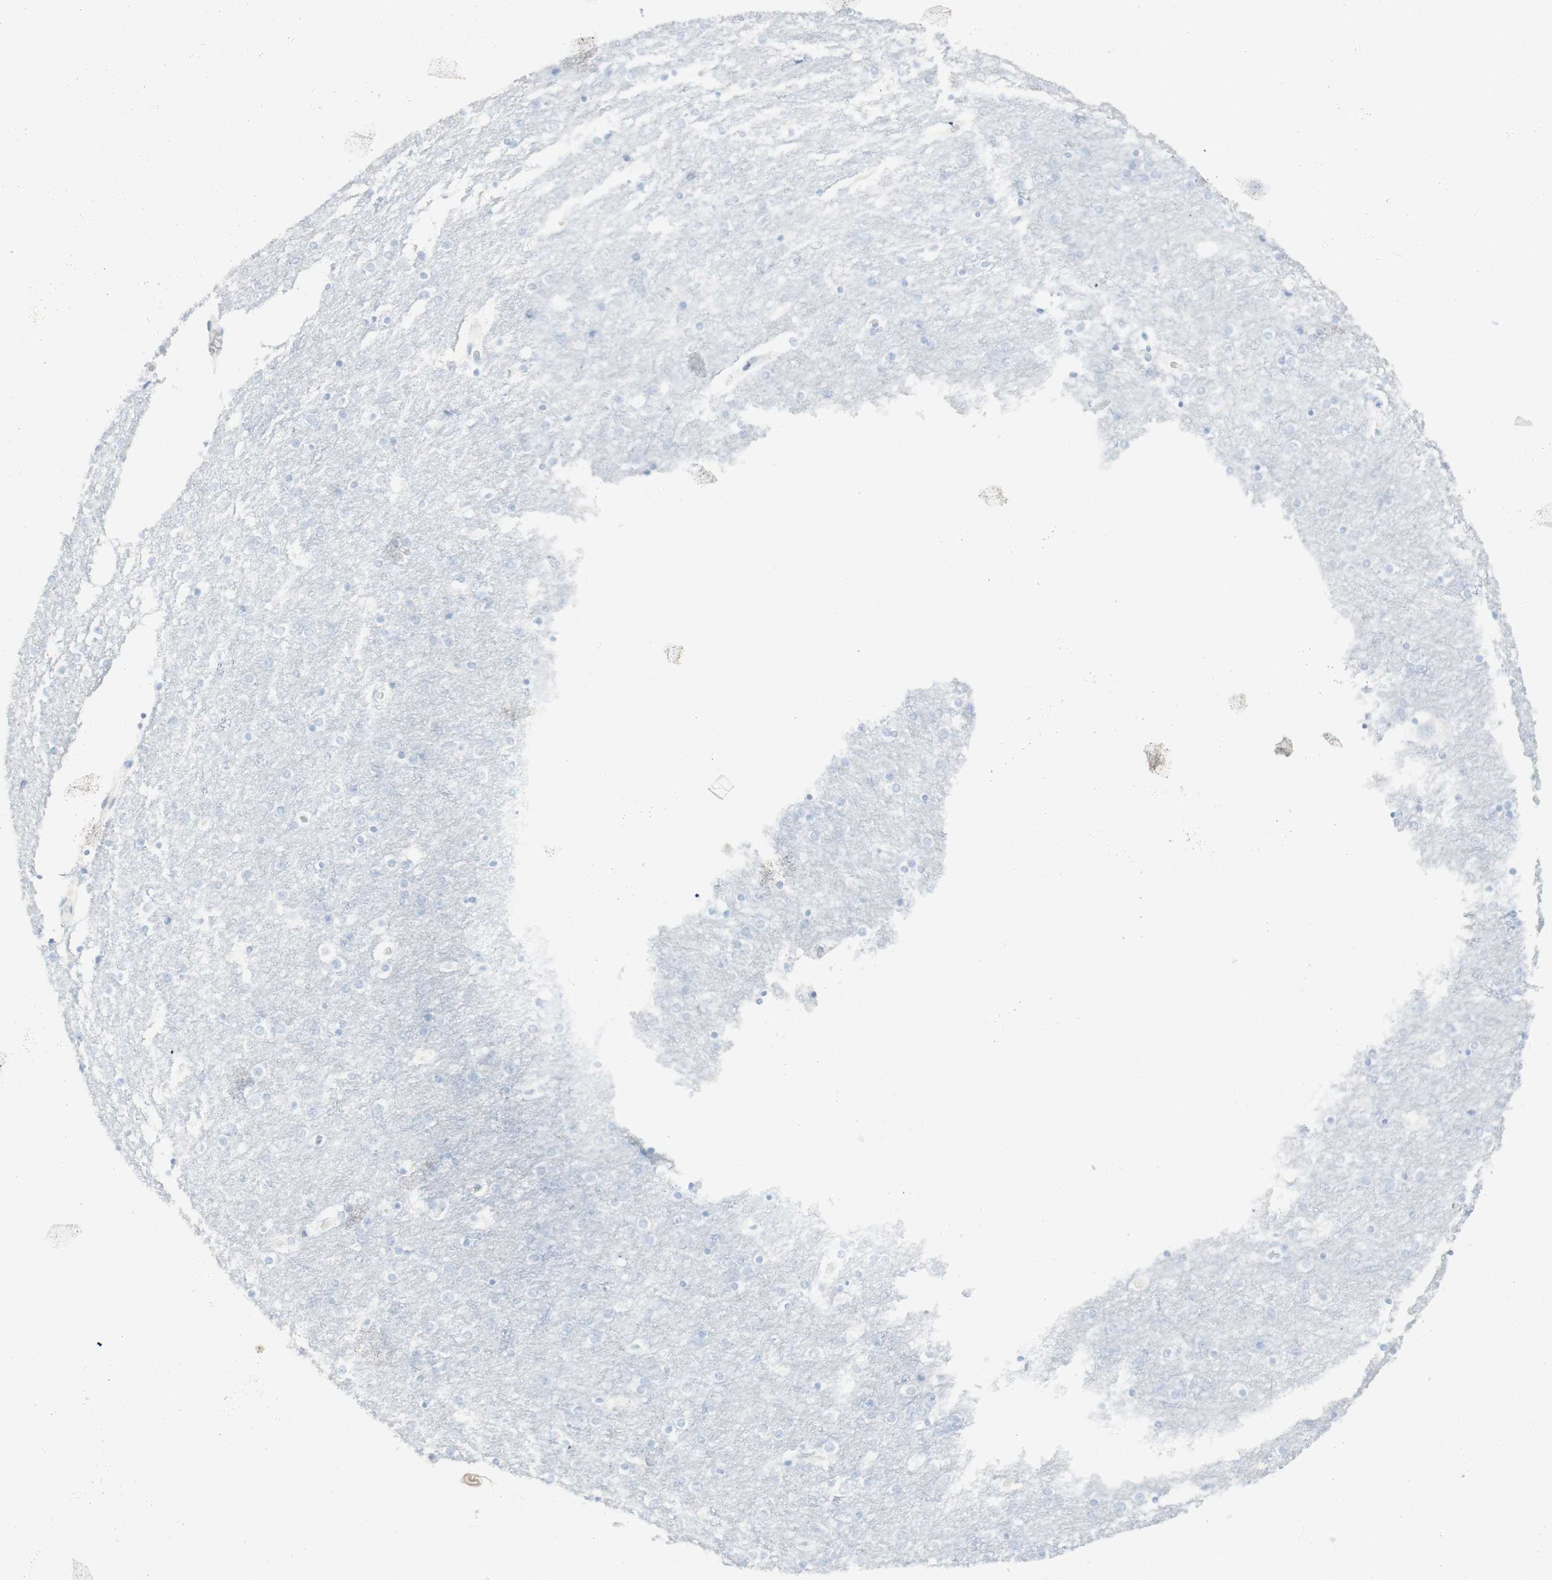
{"staining": {"intensity": "negative", "quantity": "none", "location": "none"}, "tissue": "cerebral cortex", "cell_type": "Endothelial cells", "image_type": "normal", "snomed": [{"axis": "morphology", "description": "Normal tissue, NOS"}, {"axis": "topography", "description": "Cerebral cortex"}], "caption": "High power microscopy micrograph of an immunohistochemistry (IHC) histopathology image of normal cerebral cortex, revealing no significant expression in endothelial cells.", "gene": "NAPSA", "patient": {"sex": "female", "age": 54}}